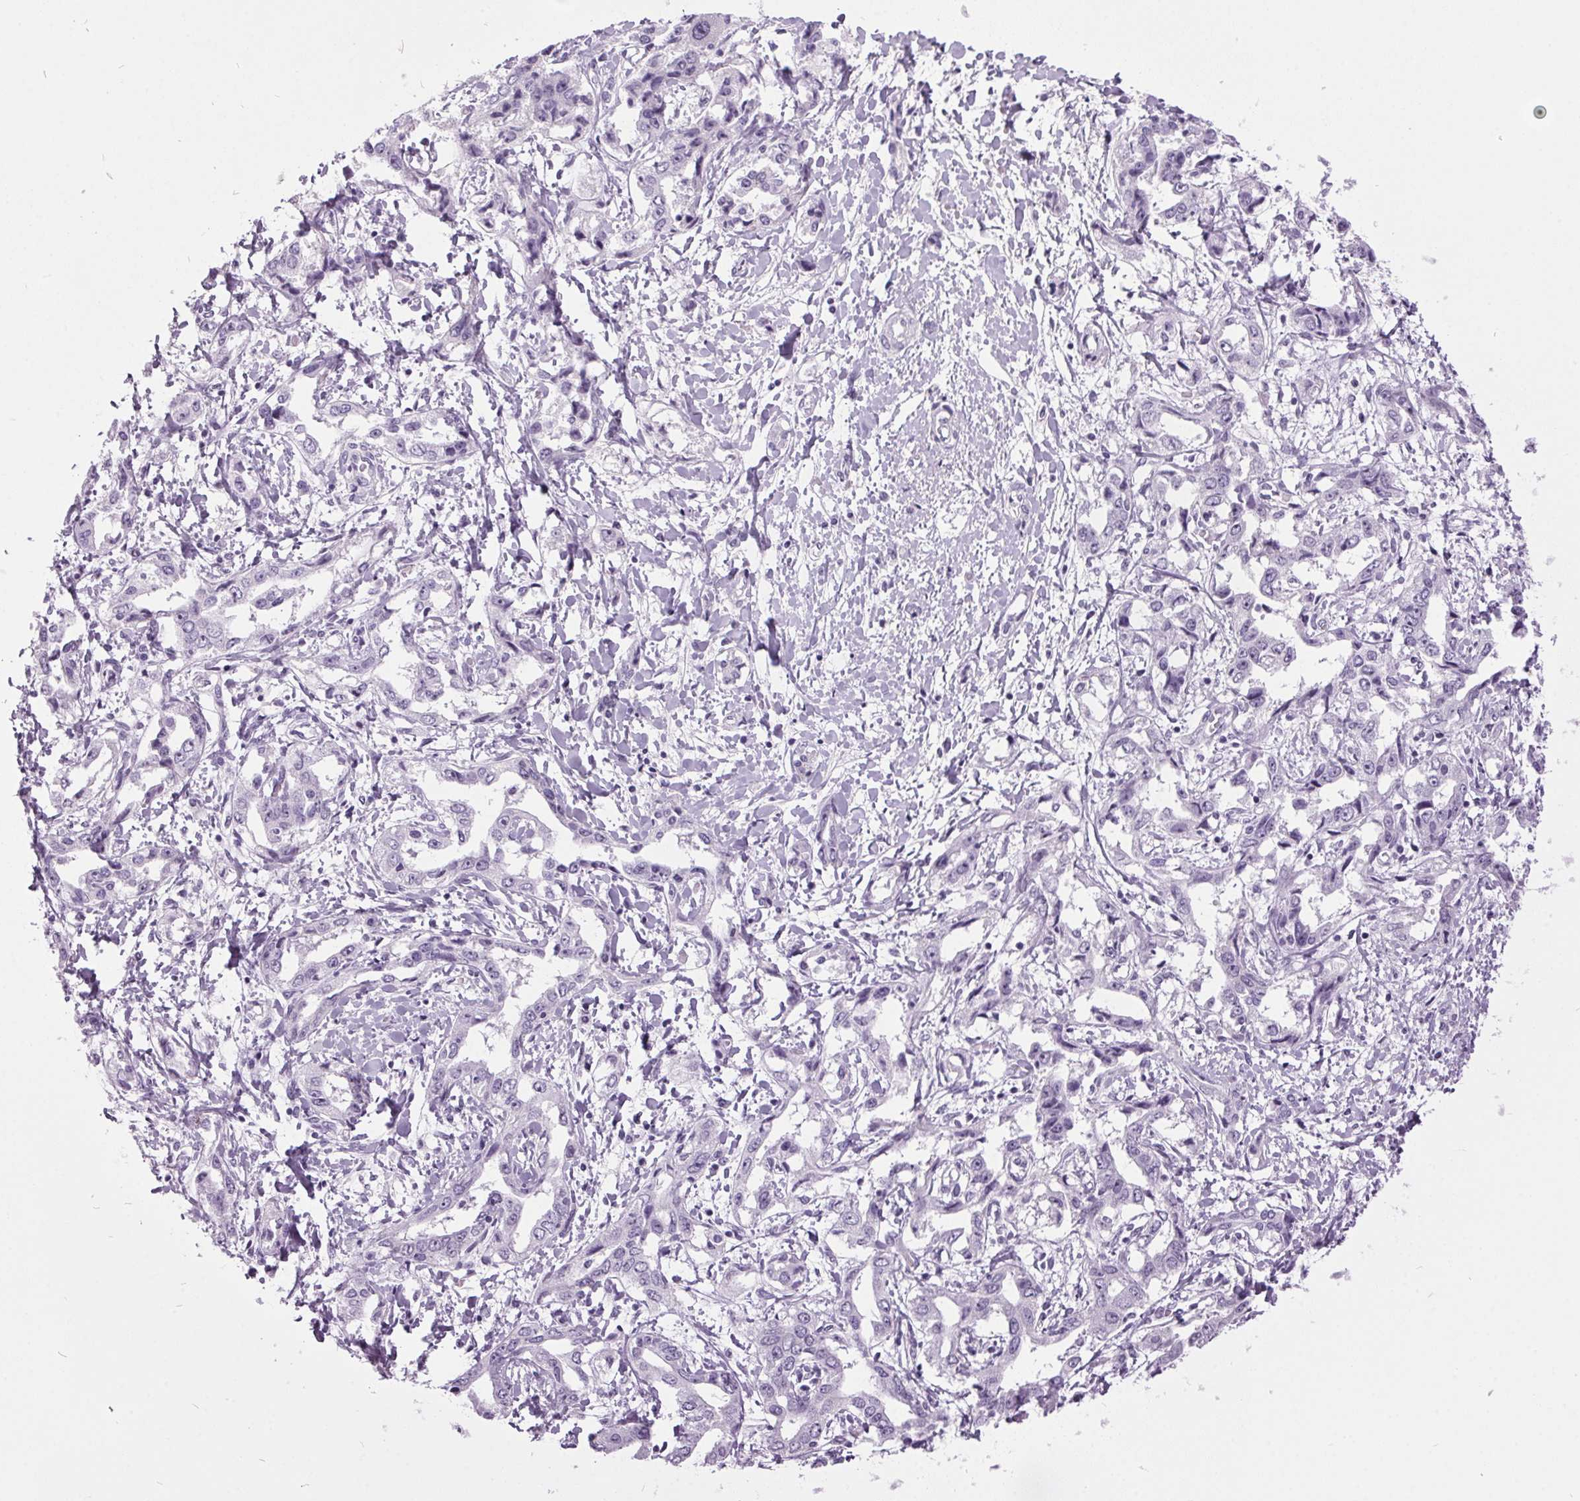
{"staining": {"intensity": "negative", "quantity": "none", "location": "none"}, "tissue": "liver cancer", "cell_type": "Tumor cells", "image_type": "cancer", "snomed": [{"axis": "morphology", "description": "Cholangiocarcinoma"}, {"axis": "topography", "description": "Liver"}], "caption": "High magnification brightfield microscopy of liver cancer (cholangiocarcinoma) stained with DAB (3,3'-diaminobenzidine) (brown) and counterstained with hematoxylin (blue): tumor cells show no significant expression.", "gene": "ODAD2", "patient": {"sex": "male", "age": 59}}